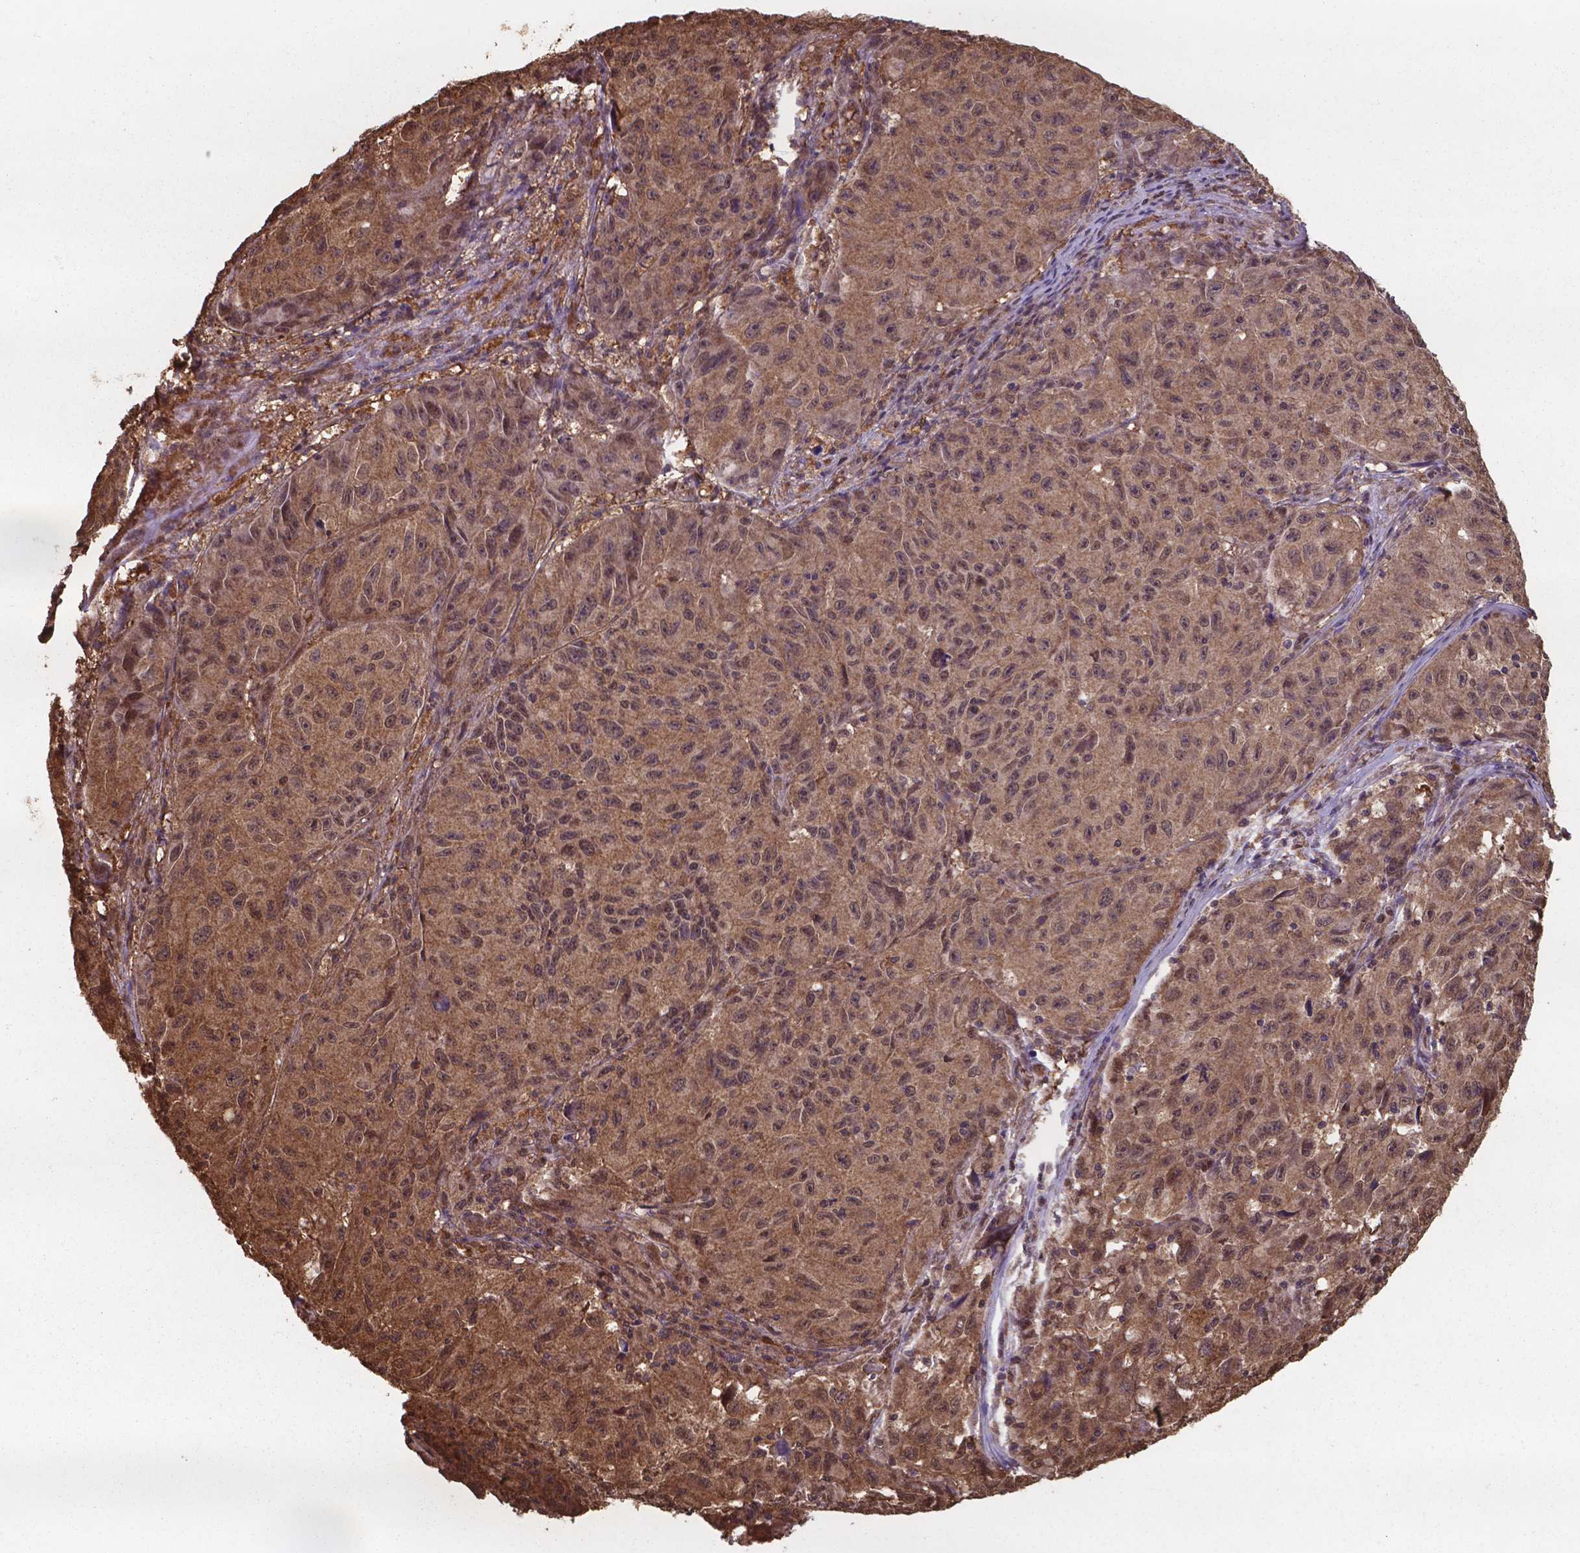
{"staining": {"intensity": "moderate", "quantity": ">75%", "location": "cytoplasmic/membranous,nuclear"}, "tissue": "melanoma", "cell_type": "Tumor cells", "image_type": "cancer", "snomed": [{"axis": "morphology", "description": "Malignant melanoma, NOS"}, {"axis": "topography", "description": "Vulva, labia, clitoris and Bartholin´s gland, NO"}], "caption": "Malignant melanoma tissue shows moderate cytoplasmic/membranous and nuclear expression in approximately >75% of tumor cells", "gene": "CHP2", "patient": {"sex": "female", "age": 75}}